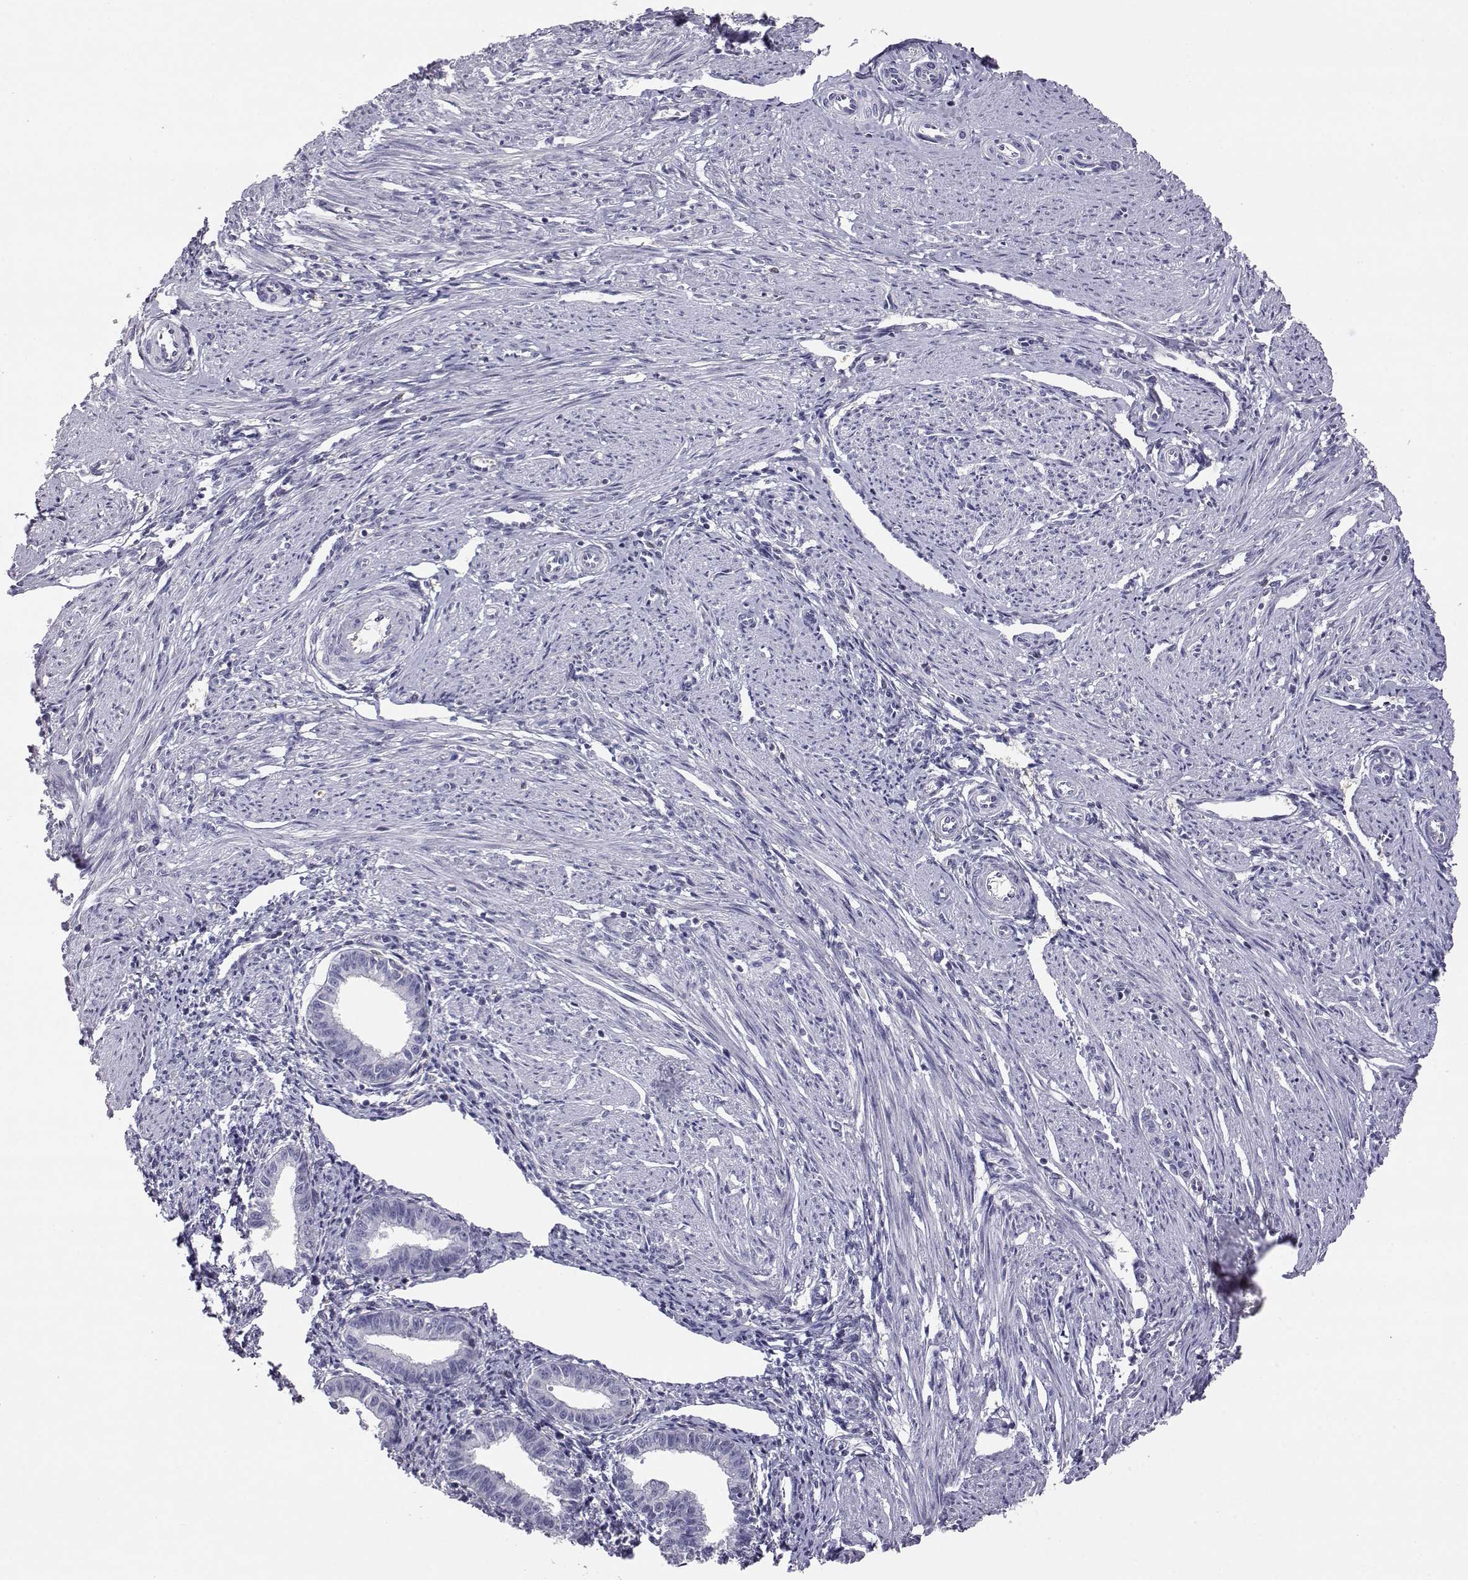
{"staining": {"intensity": "negative", "quantity": "none", "location": "none"}, "tissue": "endometrium", "cell_type": "Cells in endometrial stroma", "image_type": "normal", "snomed": [{"axis": "morphology", "description": "Normal tissue, NOS"}, {"axis": "topography", "description": "Endometrium"}], "caption": "This photomicrograph is of unremarkable endometrium stained with immunohistochemistry (IHC) to label a protein in brown with the nuclei are counter-stained blue. There is no positivity in cells in endometrial stroma. Nuclei are stained in blue.", "gene": "AKR1B1", "patient": {"sex": "female", "age": 37}}